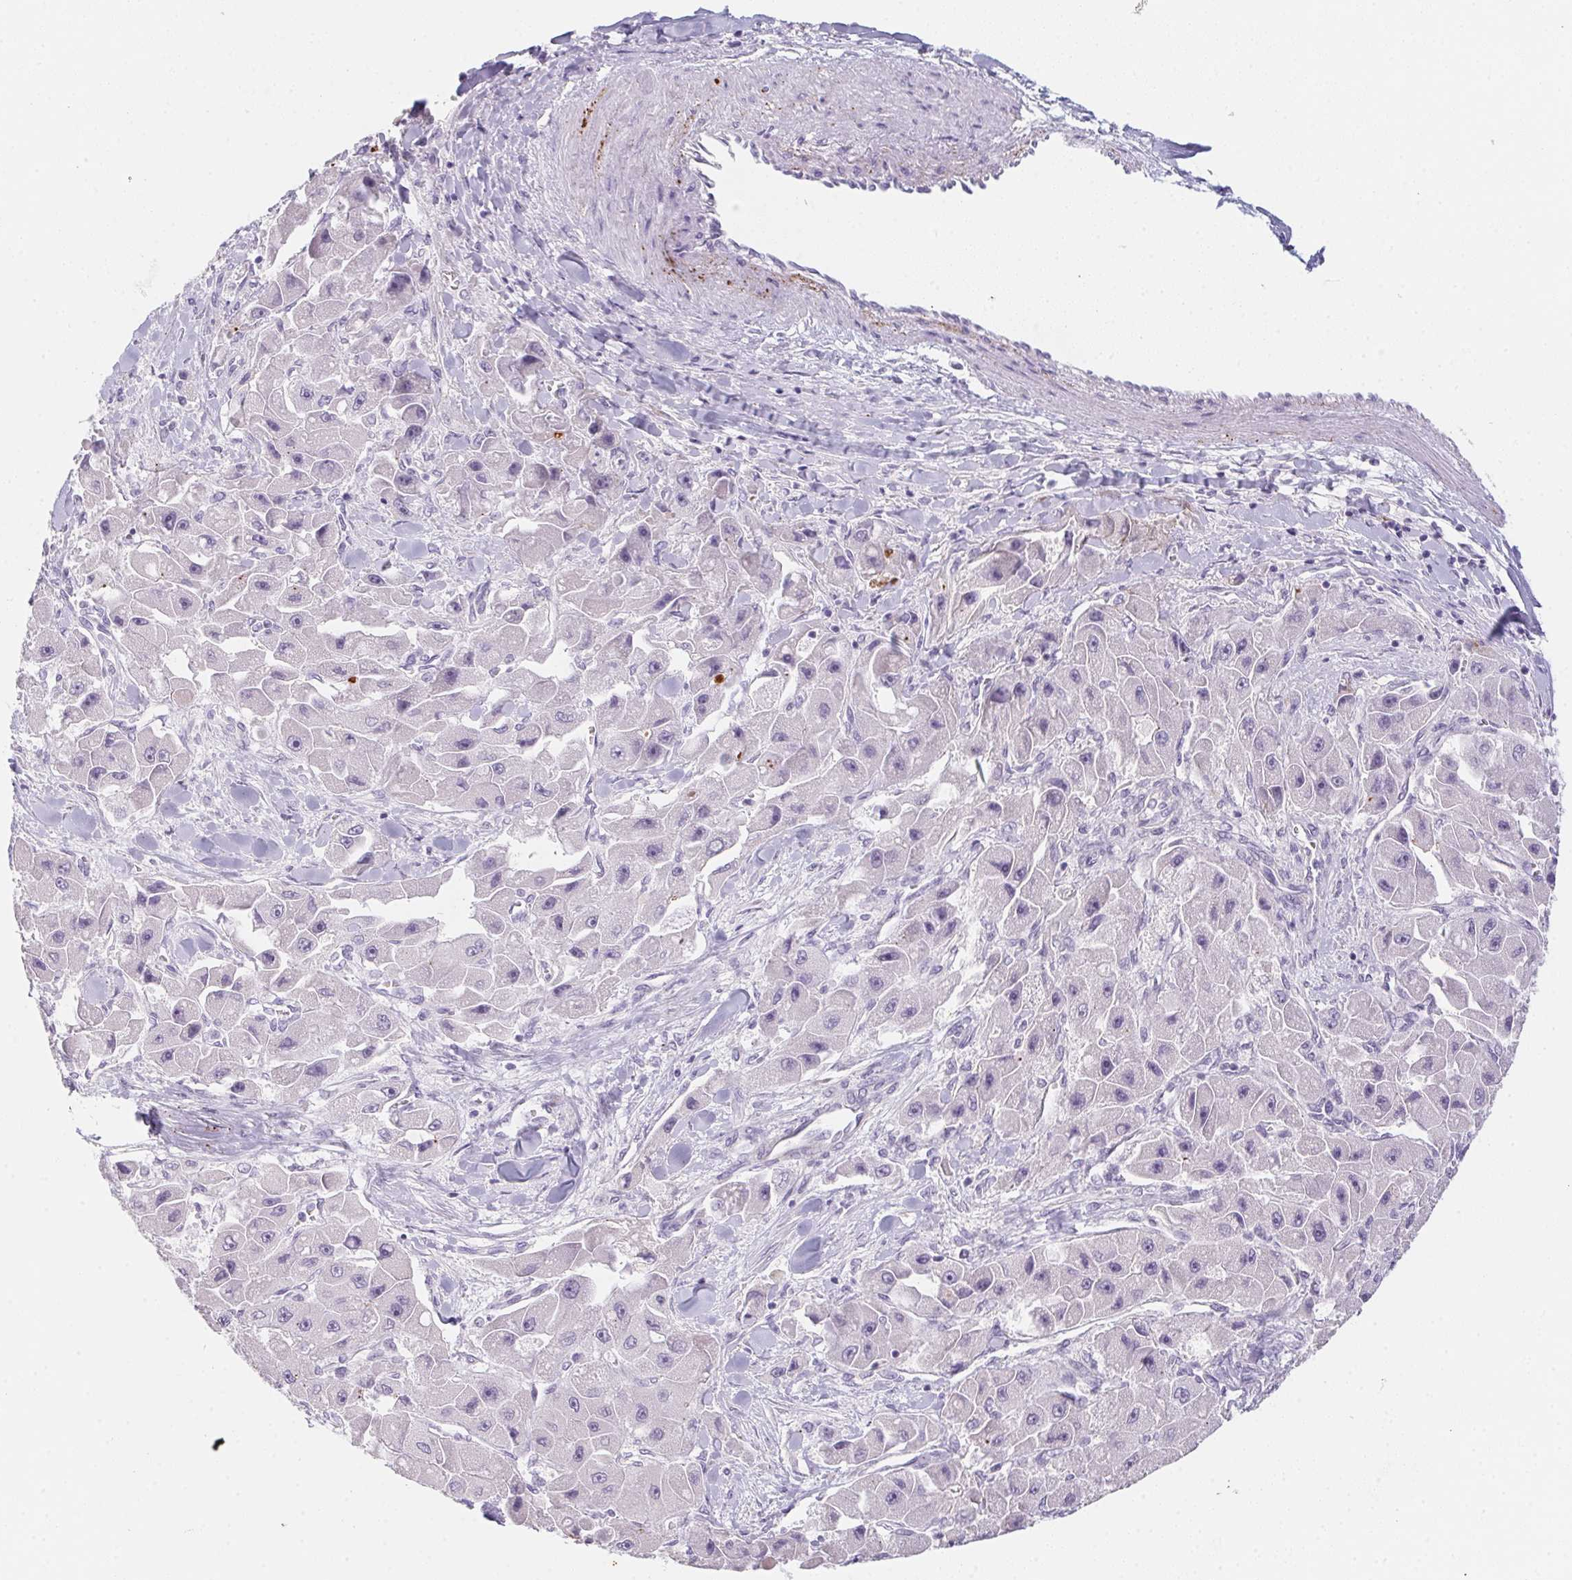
{"staining": {"intensity": "negative", "quantity": "none", "location": "none"}, "tissue": "liver cancer", "cell_type": "Tumor cells", "image_type": "cancer", "snomed": [{"axis": "morphology", "description": "Carcinoma, Hepatocellular, NOS"}, {"axis": "topography", "description": "Liver"}], "caption": "Liver cancer (hepatocellular carcinoma) was stained to show a protein in brown. There is no significant expression in tumor cells.", "gene": "MYL4", "patient": {"sex": "male", "age": 24}}